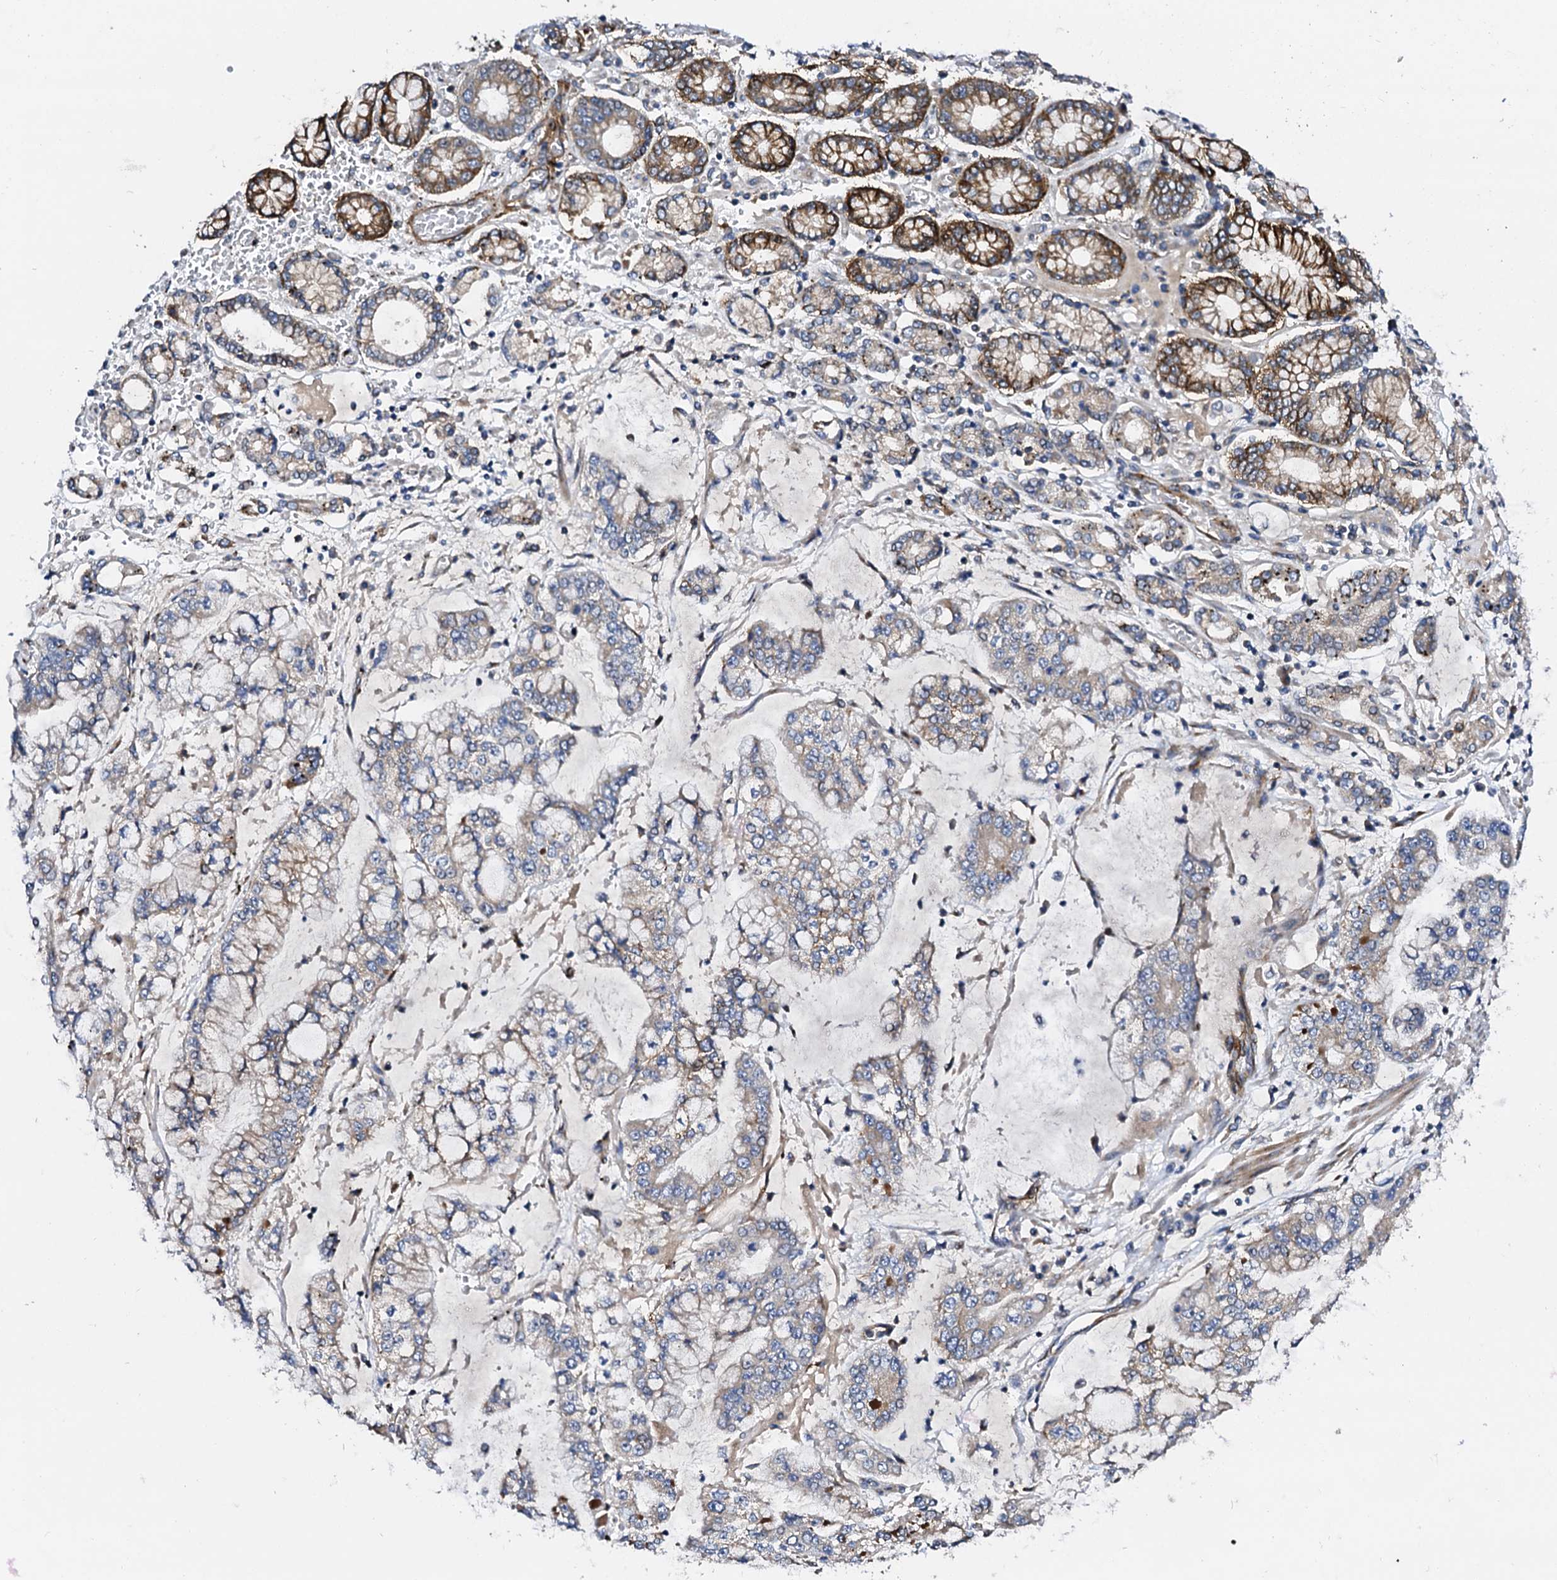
{"staining": {"intensity": "weak", "quantity": "<25%", "location": "cytoplasmic/membranous"}, "tissue": "stomach cancer", "cell_type": "Tumor cells", "image_type": "cancer", "snomed": [{"axis": "morphology", "description": "Normal tissue, NOS"}, {"axis": "morphology", "description": "Adenocarcinoma, NOS"}, {"axis": "topography", "description": "Stomach, upper"}, {"axis": "topography", "description": "Stomach"}], "caption": "Micrograph shows no significant protein positivity in tumor cells of adenocarcinoma (stomach).", "gene": "DBX1", "patient": {"sex": "male", "age": 76}}